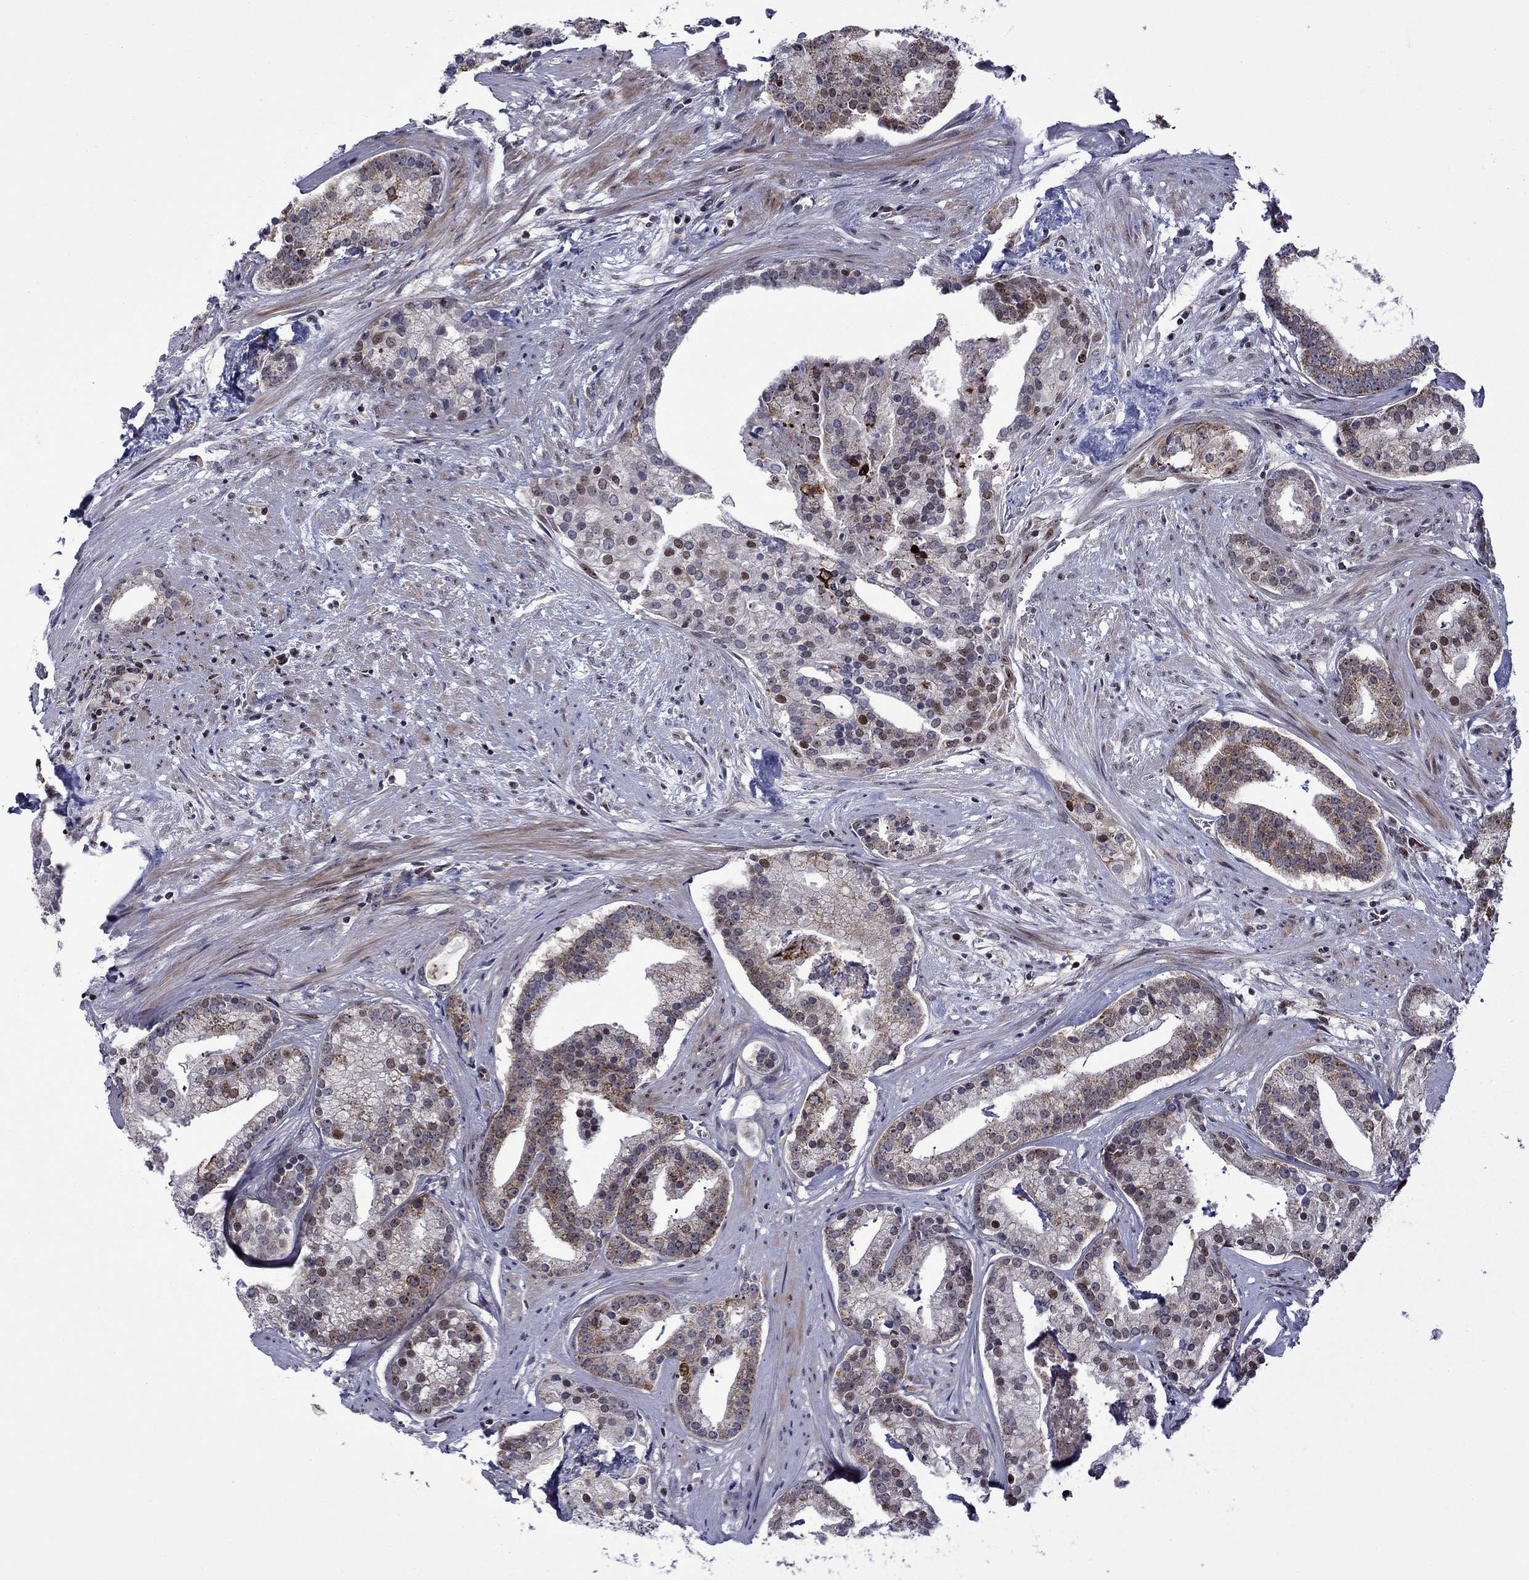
{"staining": {"intensity": "weak", "quantity": "<25%", "location": "cytoplasmic/membranous"}, "tissue": "prostate cancer", "cell_type": "Tumor cells", "image_type": "cancer", "snomed": [{"axis": "morphology", "description": "Adenocarcinoma, NOS"}, {"axis": "topography", "description": "Prostate and seminal vesicle, NOS"}, {"axis": "topography", "description": "Prostate"}], "caption": "Image shows no significant protein expression in tumor cells of prostate cancer (adenocarcinoma).", "gene": "SURF2", "patient": {"sex": "male", "age": 44}}